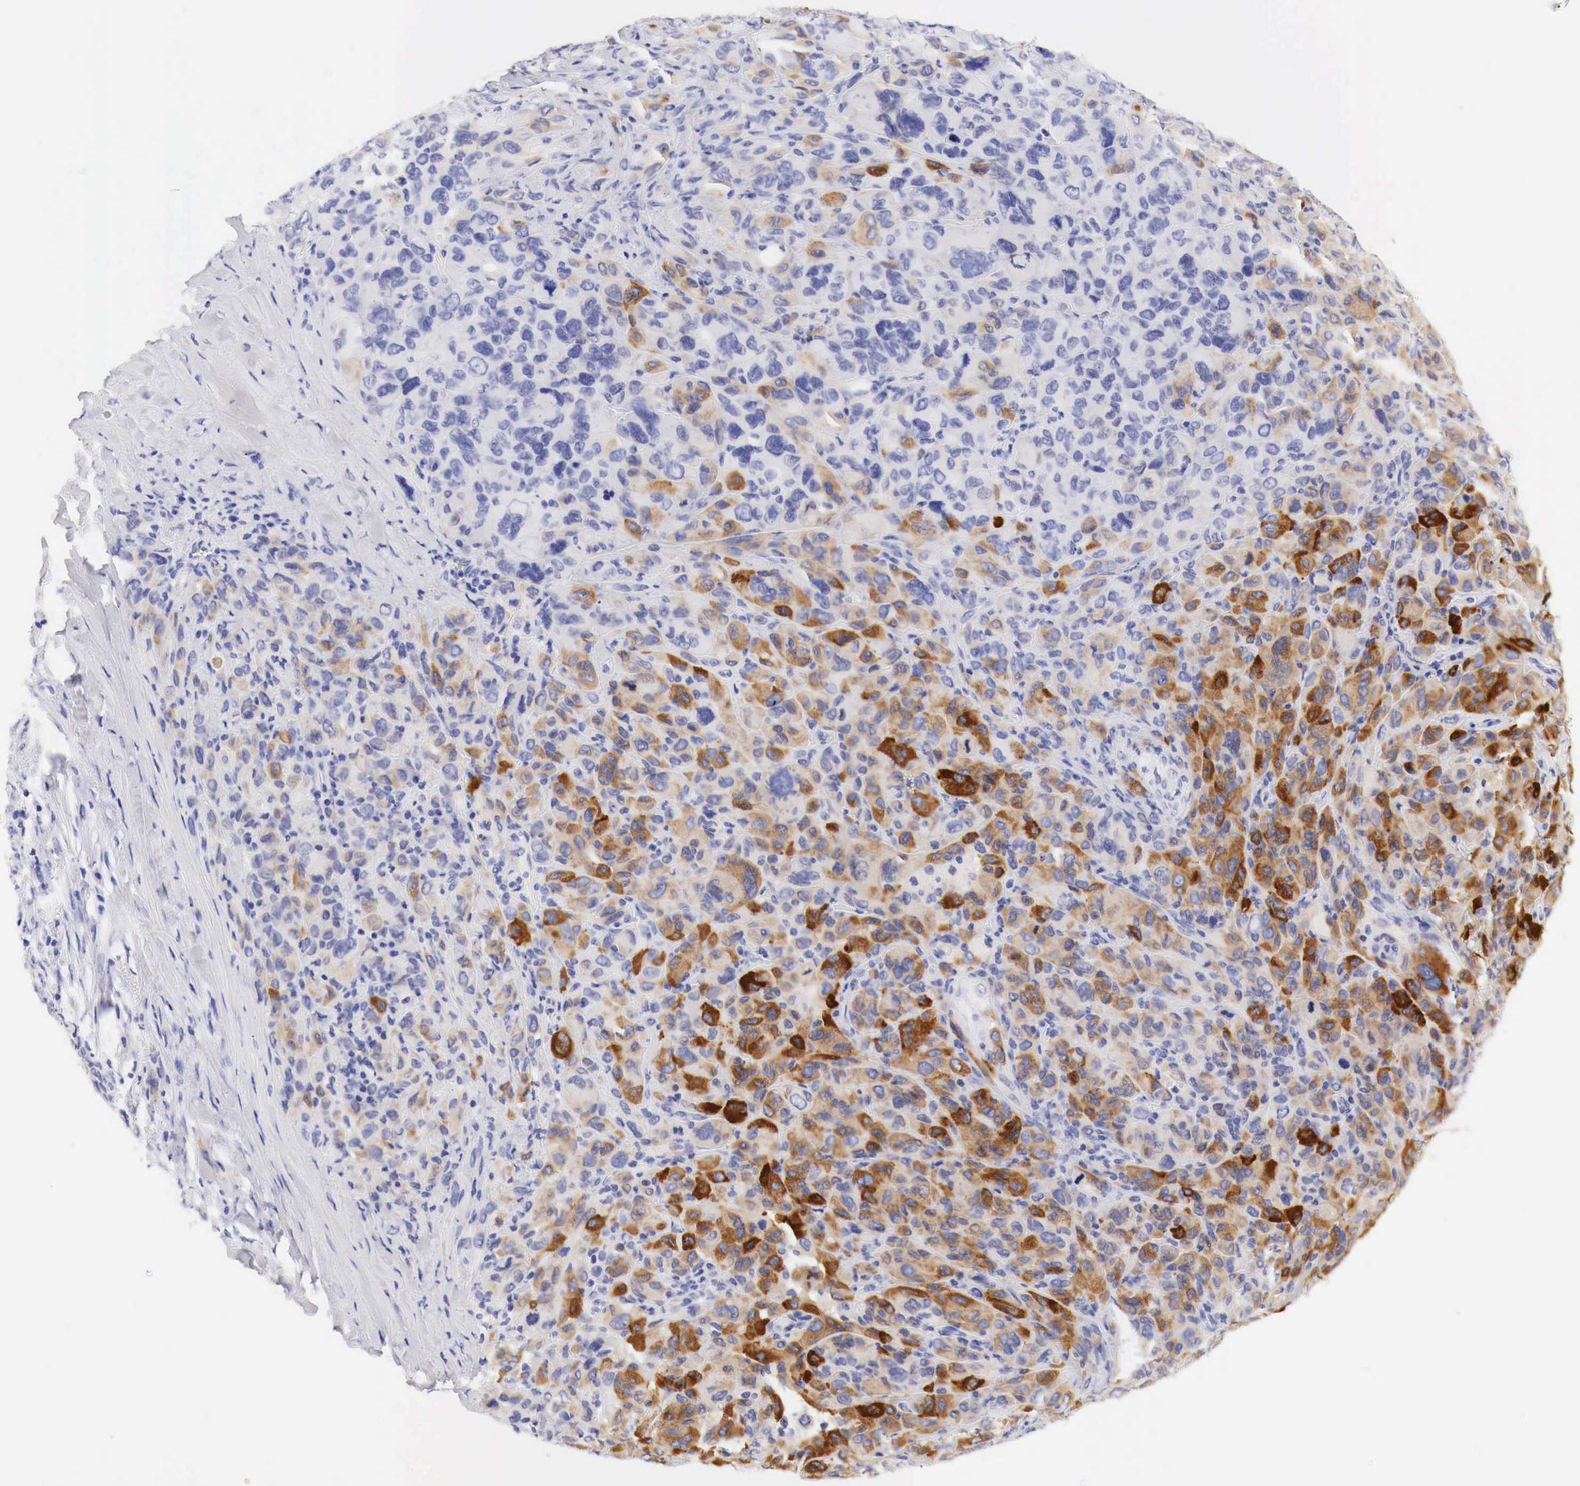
{"staining": {"intensity": "strong", "quantity": "25%-75%", "location": "cytoplasmic/membranous"}, "tissue": "melanoma", "cell_type": "Tumor cells", "image_type": "cancer", "snomed": [{"axis": "morphology", "description": "Malignant melanoma, Metastatic site"}, {"axis": "topography", "description": "Skin"}], "caption": "The photomicrograph exhibits immunohistochemical staining of melanoma. There is strong cytoplasmic/membranous positivity is appreciated in about 25%-75% of tumor cells. The protein of interest is shown in brown color, while the nuclei are stained blue.", "gene": "TYR", "patient": {"sex": "male", "age": 32}}